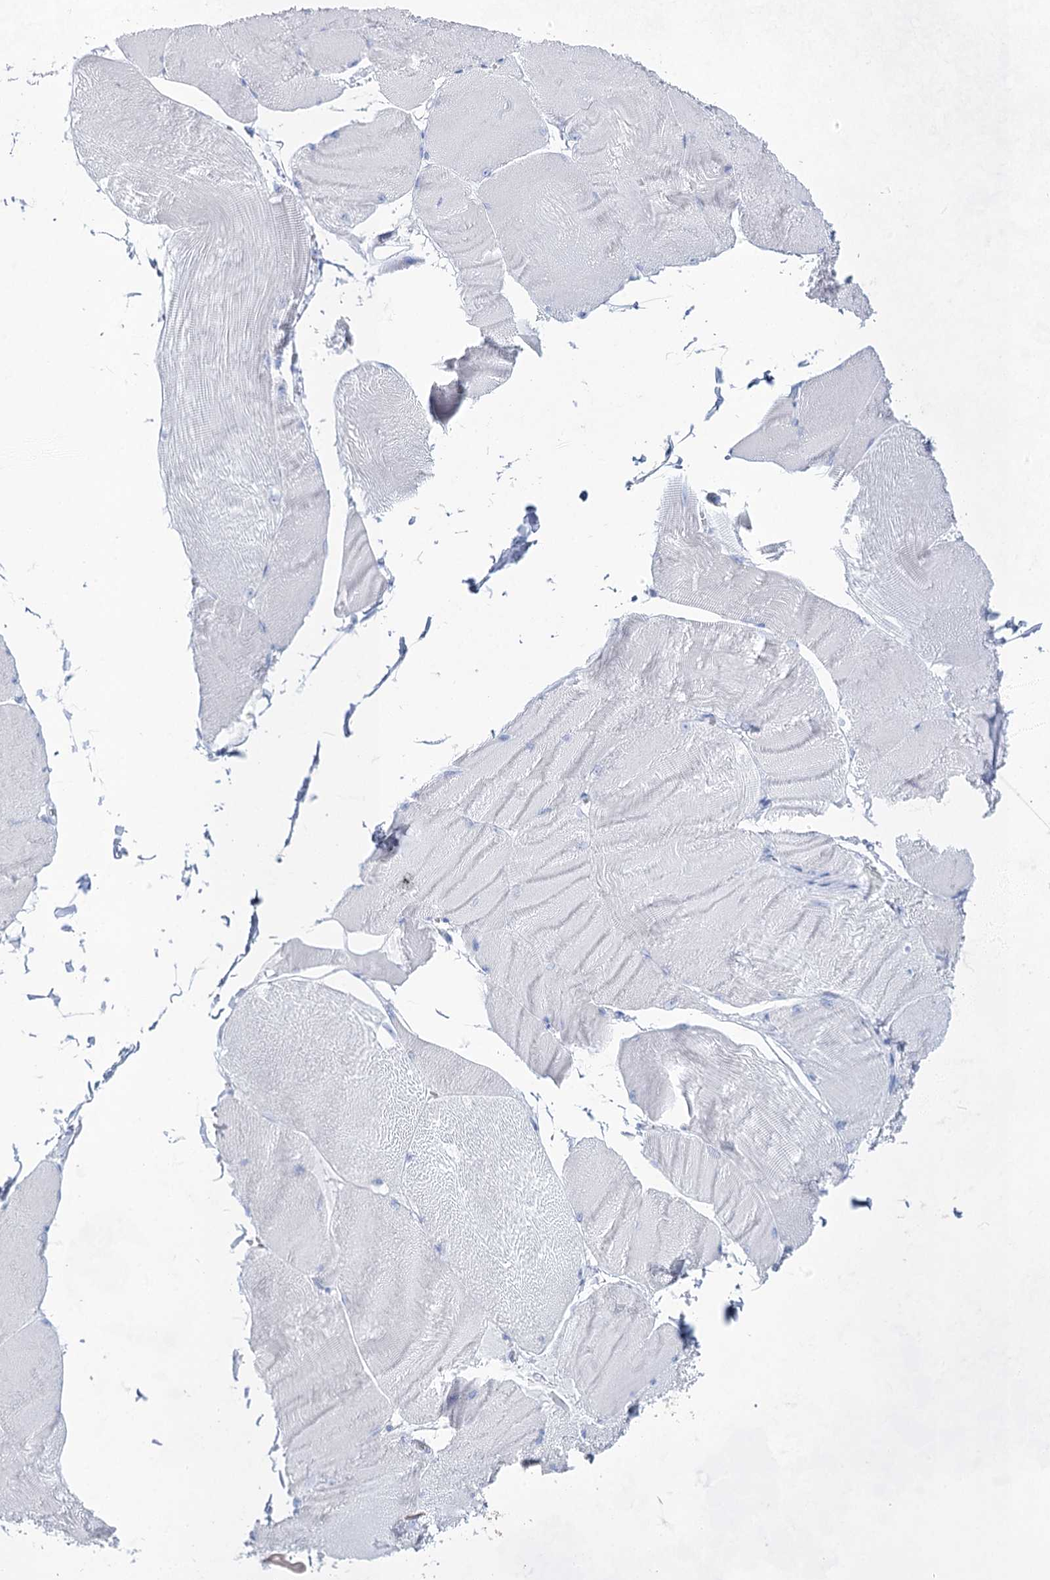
{"staining": {"intensity": "negative", "quantity": "none", "location": "none"}, "tissue": "skeletal muscle", "cell_type": "Myocytes", "image_type": "normal", "snomed": [{"axis": "morphology", "description": "Normal tissue, NOS"}, {"axis": "morphology", "description": "Basal cell carcinoma"}, {"axis": "topography", "description": "Skeletal muscle"}], "caption": "An immunohistochemistry (IHC) histopathology image of benign skeletal muscle is shown. There is no staining in myocytes of skeletal muscle. The staining is performed using DAB brown chromogen with nuclei counter-stained in using hematoxylin.", "gene": "ACRV1", "patient": {"sex": "female", "age": 64}}